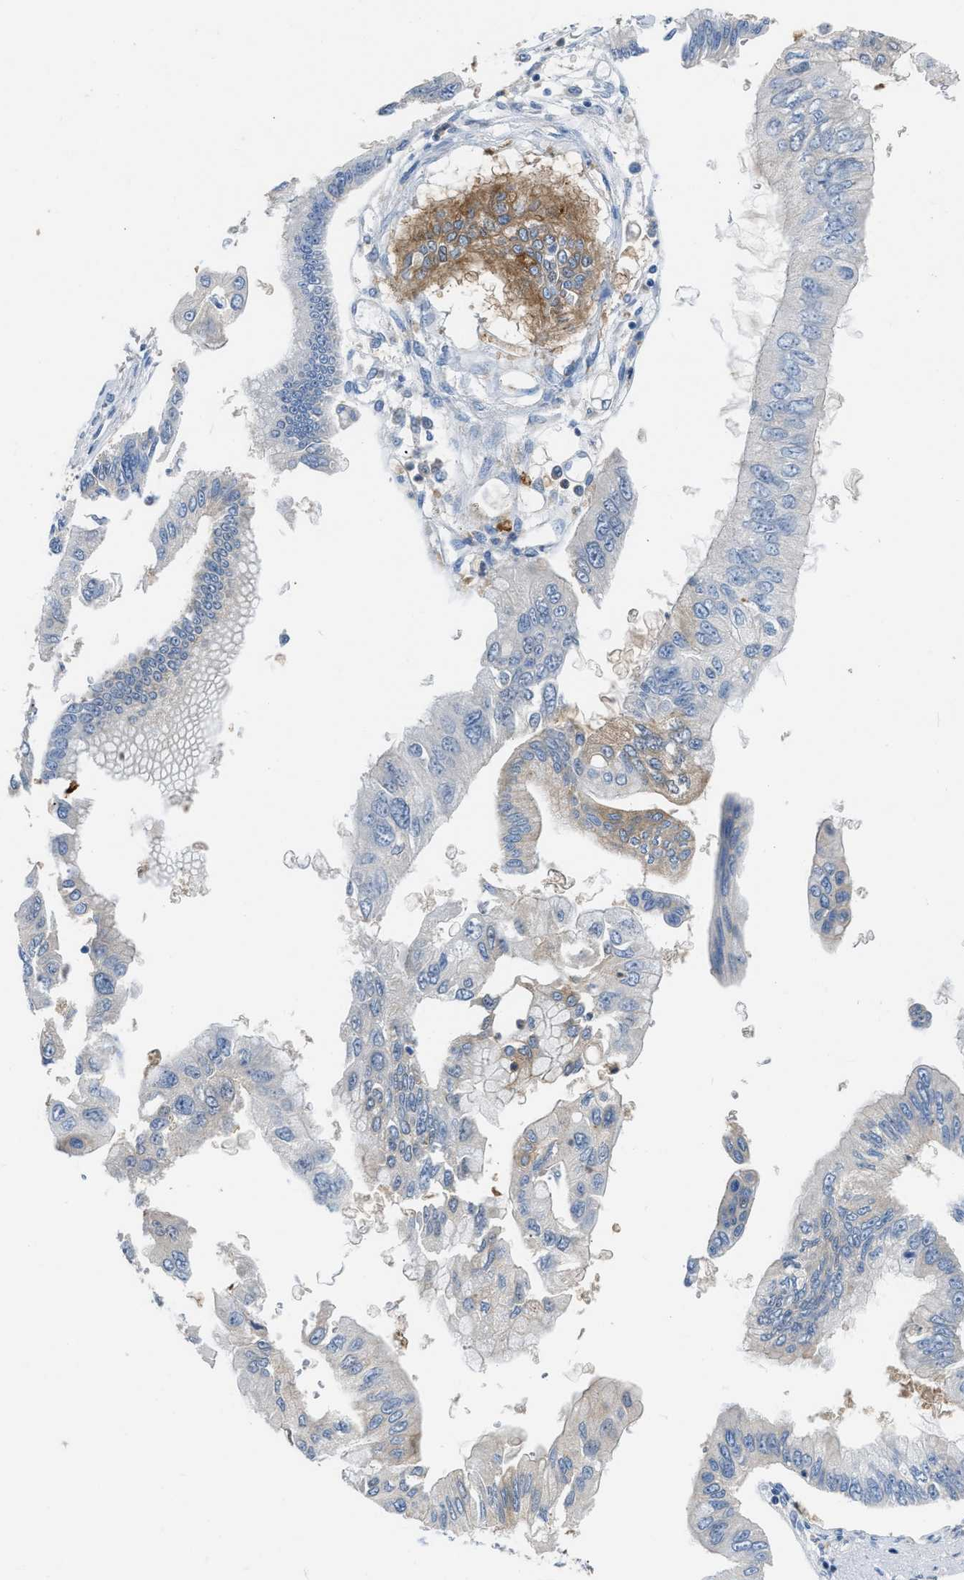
{"staining": {"intensity": "moderate", "quantity": "<25%", "location": "cytoplasmic/membranous"}, "tissue": "pancreatic cancer", "cell_type": "Tumor cells", "image_type": "cancer", "snomed": [{"axis": "morphology", "description": "Adenocarcinoma, NOS"}, {"axis": "topography", "description": "Pancreas"}], "caption": "An immunohistochemistry (IHC) histopathology image of tumor tissue is shown. Protein staining in brown labels moderate cytoplasmic/membranous positivity in pancreatic adenocarcinoma within tumor cells. (DAB = brown stain, brightfield microscopy at high magnification).", "gene": "PKM", "patient": {"sex": "female", "age": 77}}